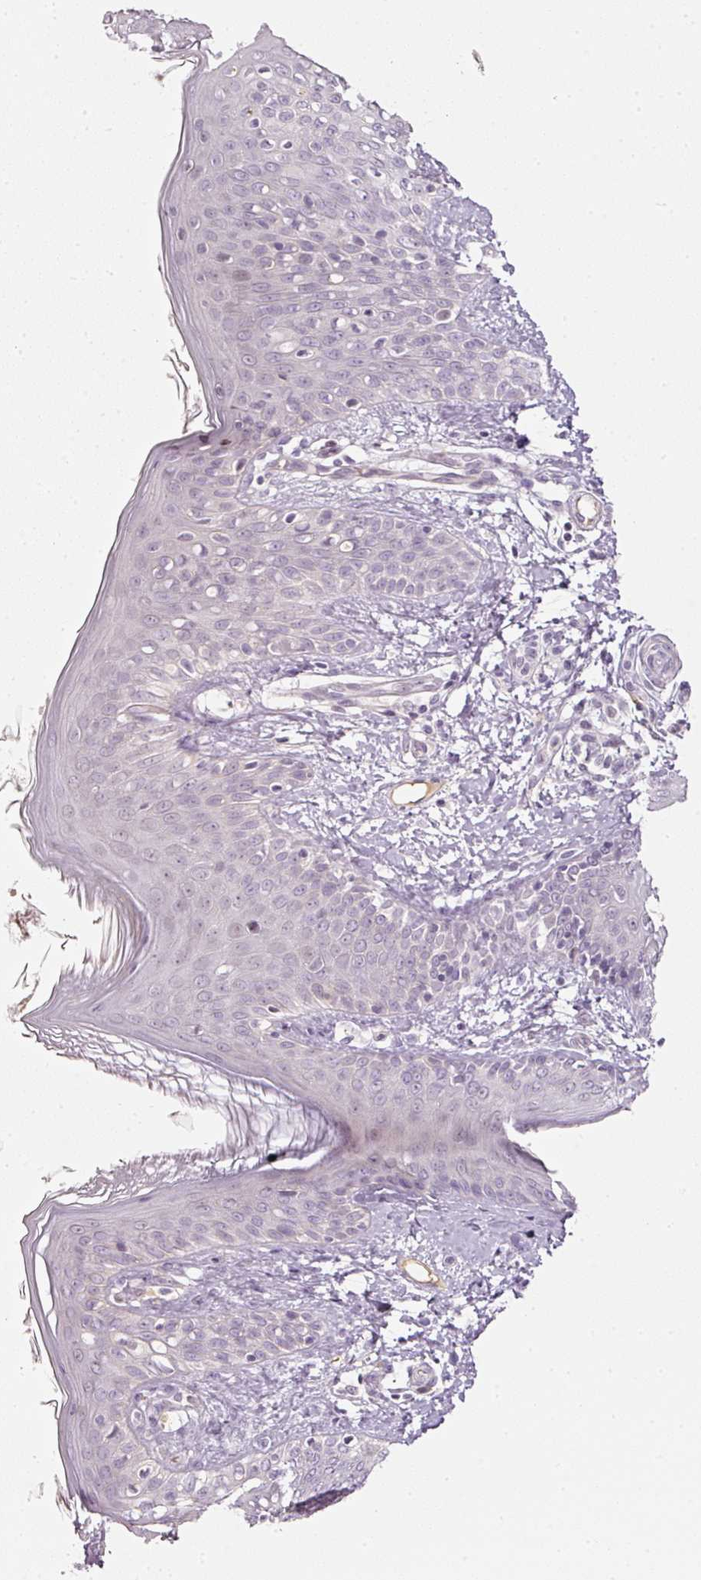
{"staining": {"intensity": "negative", "quantity": "none", "location": "none"}, "tissue": "skin", "cell_type": "Fibroblasts", "image_type": "normal", "snomed": [{"axis": "morphology", "description": "Normal tissue, NOS"}, {"axis": "topography", "description": "Skin"}], "caption": "The image shows no staining of fibroblasts in benign skin.", "gene": "TOGARAM1", "patient": {"sex": "male", "age": 16}}